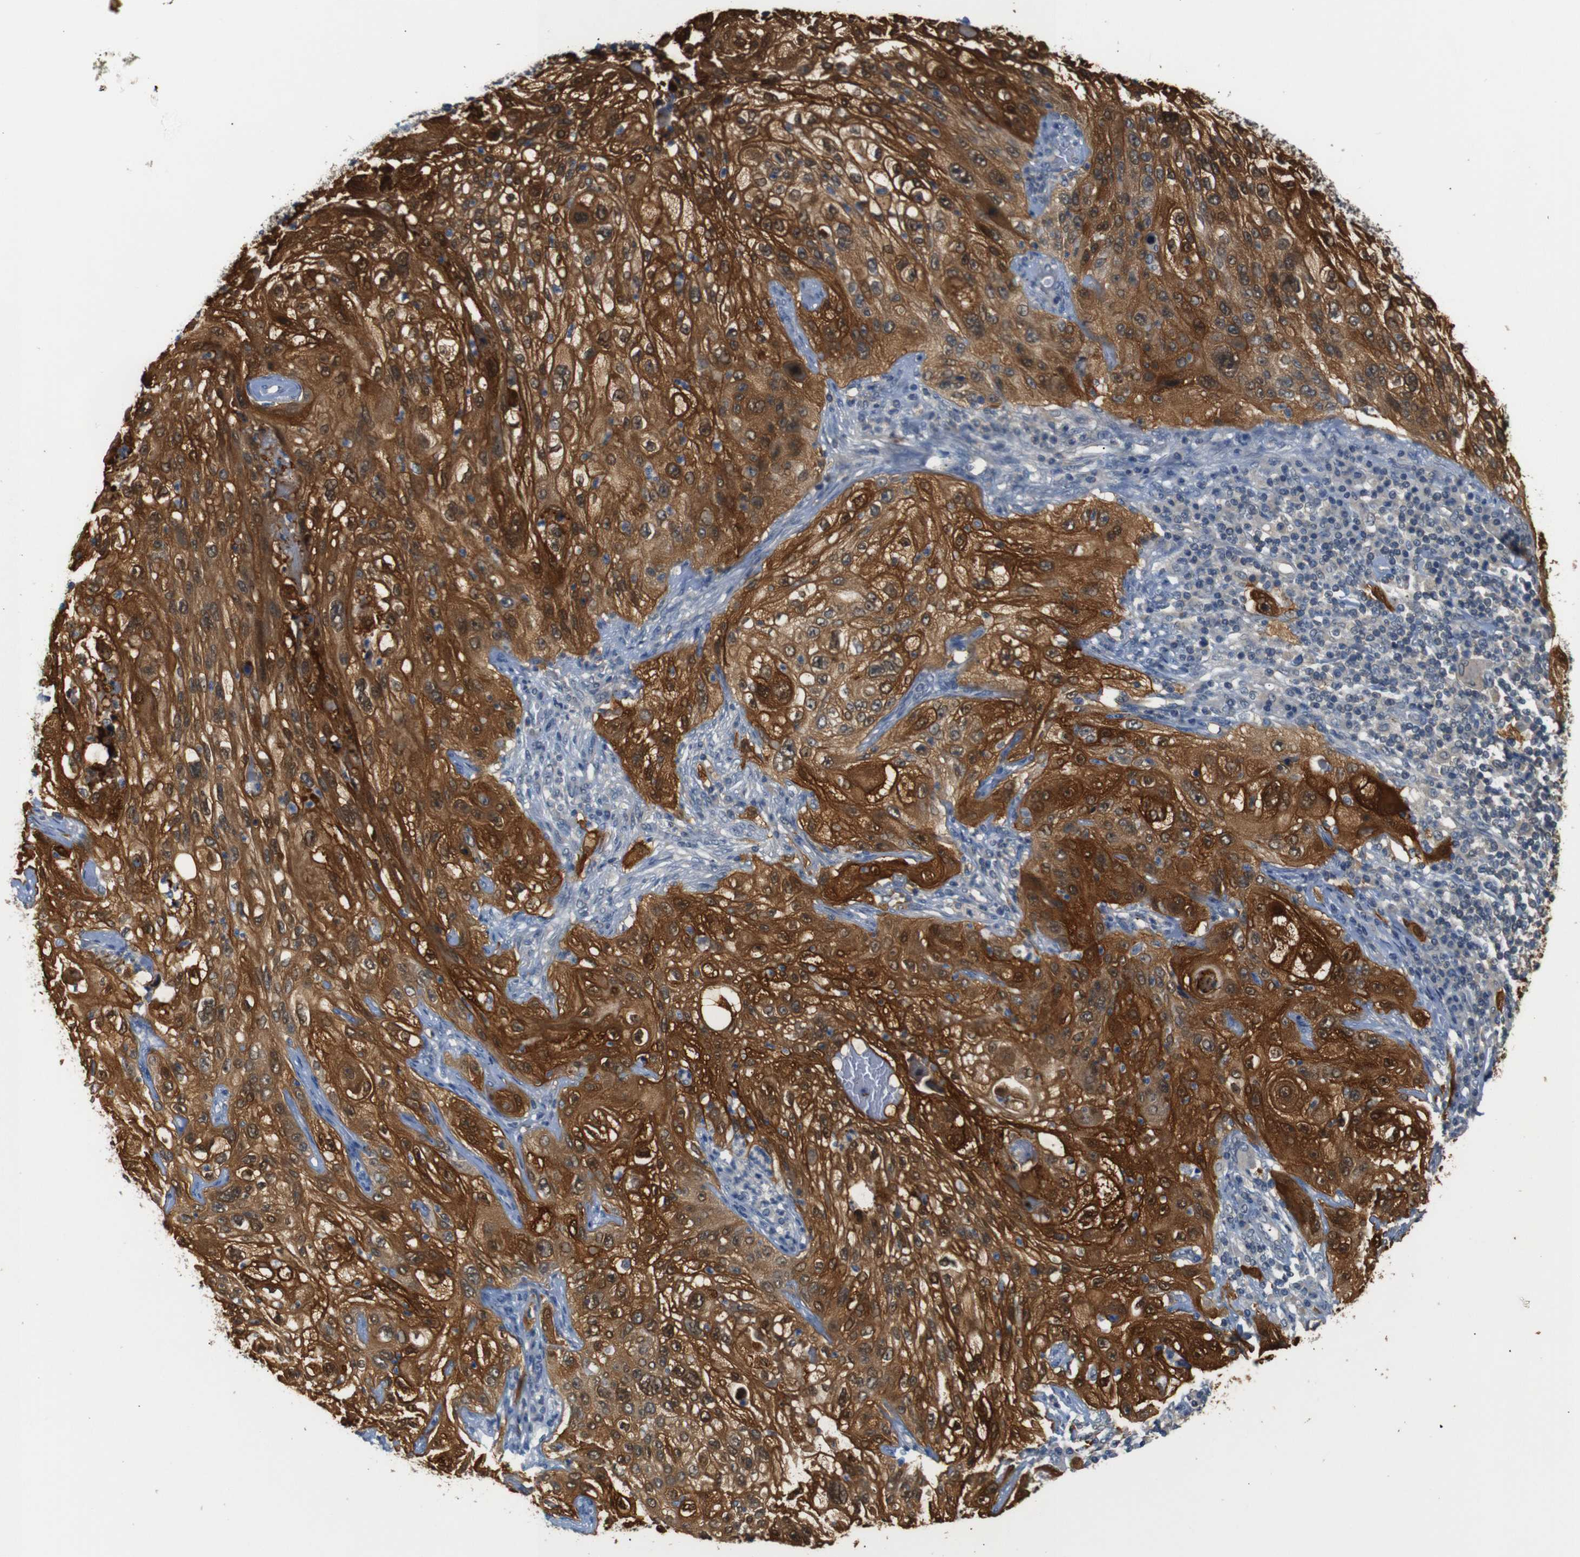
{"staining": {"intensity": "strong", "quantity": ">75%", "location": "cytoplasmic/membranous,nuclear"}, "tissue": "lung cancer", "cell_type": "Tumor cells", "image_type": "cancer", "snomed": [{"axis": "morphology", "description": "Inflammation, NOS"}, {"axis": "morphology", "description": "Squamous cell carcinoma, NOS"}, {"axis": "topography", "description": "Lymph node"}, {"axis": "topography", "description": "Soft tissue"}, {"axis": "topography", "description": "Lung"}], "caption": "Immunohistochemistry micrograph of human lung squamous cell carcinoma stained for a protein (brown), which reveals high levels of strong cytoplasmic/membranous and nuclear expression in about >75% of tumor cells.", "gene": "SFN", "patient": {"sex": "male", "age": 66}}